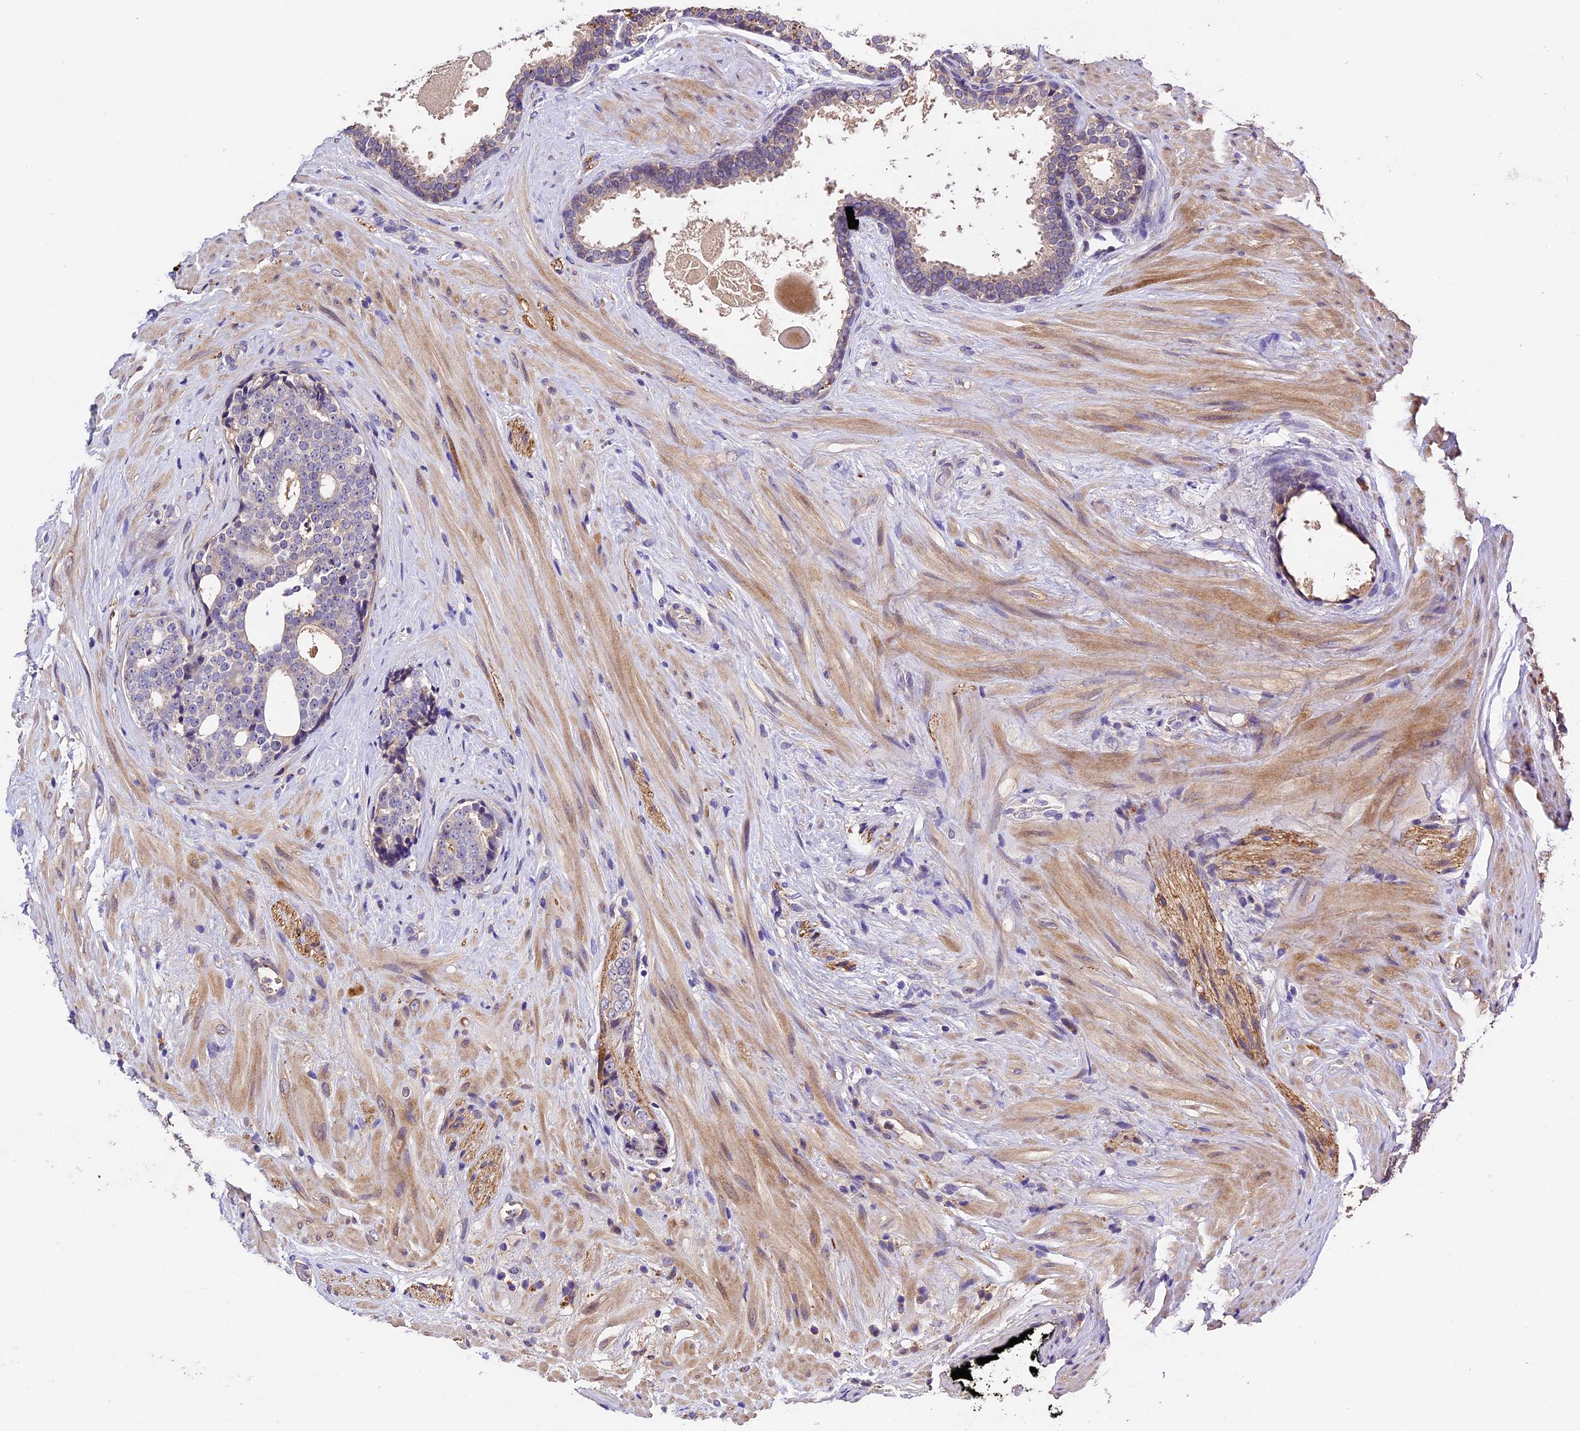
{"staining": {"intensity": "moderate", "quantity": "<25%", "location": "cytoplasmic/membranous"}, "tissue": "prostate cancer", "cell_type": "Tumor cells", "image_type": "cancer", "snomed": [{"axis": "morphology", "description": "Adenocarcinoma, High grade"}, {"axis": "topography", "description": "Prostate"}], "caption": "This micrograph exhibits prostate adenocarcinoma (high-grade) stained with immunohistochemistry to label a protein in brown. The cytoplasmic/membranous of tumor cells show moderate positivity for the protein. Nuclei are counter-stained blue.", "gene": "CILP2", "patient": {"sex": "male", "age": 56}}